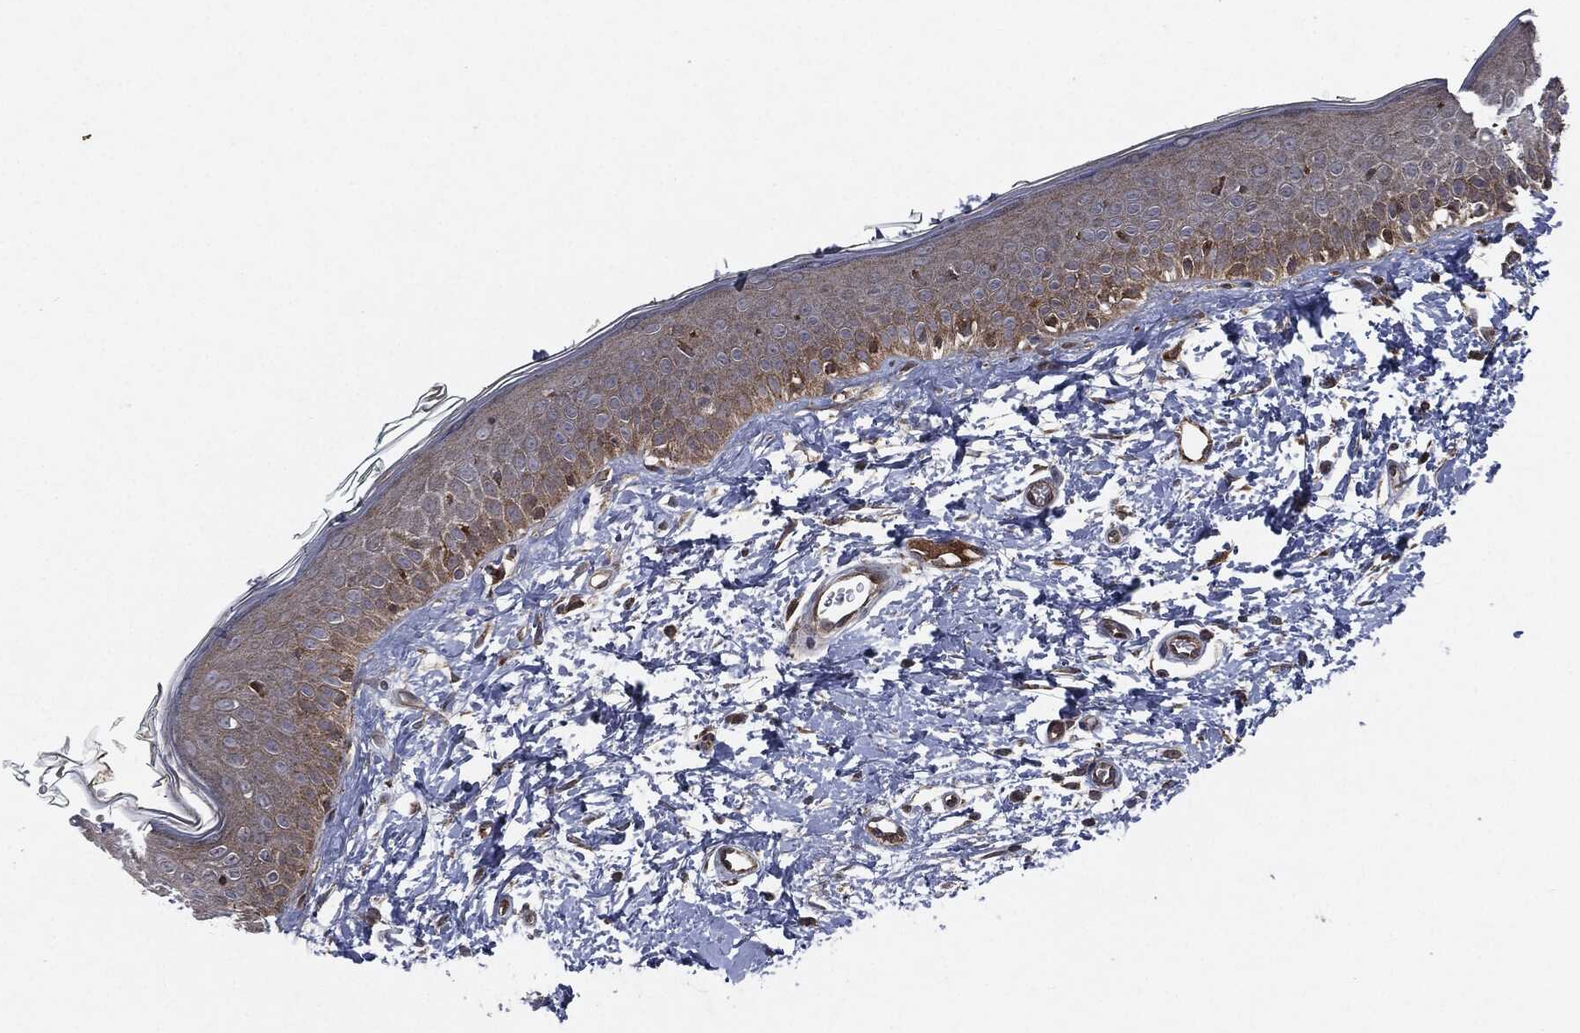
{"staining": {"intensity": "strong", "quantity": ">75%", "location": "cytoplasmic/membranous"}, "tissue": "skin", "cell_type": "Fibroblasts", "image_type": "normal", "snomed": [{"axis": "morphology", "description": "Normal tissue, NOS"}, {"axis": "morphology", "description": "Basal cell carcinoma"}, {"axis": "topography", "description": "Skin"}], "caption": "Protein staining of normal skin exhibits strong cytoplasmic/membranous expression in about >75% of fibroblasts. (DAB (3,3'-diaminobenzidine) = brown stain, brightfield microscopy at high magnification).", "gene": "RAF1", "patient": {"sex": "male", "age": 33}}